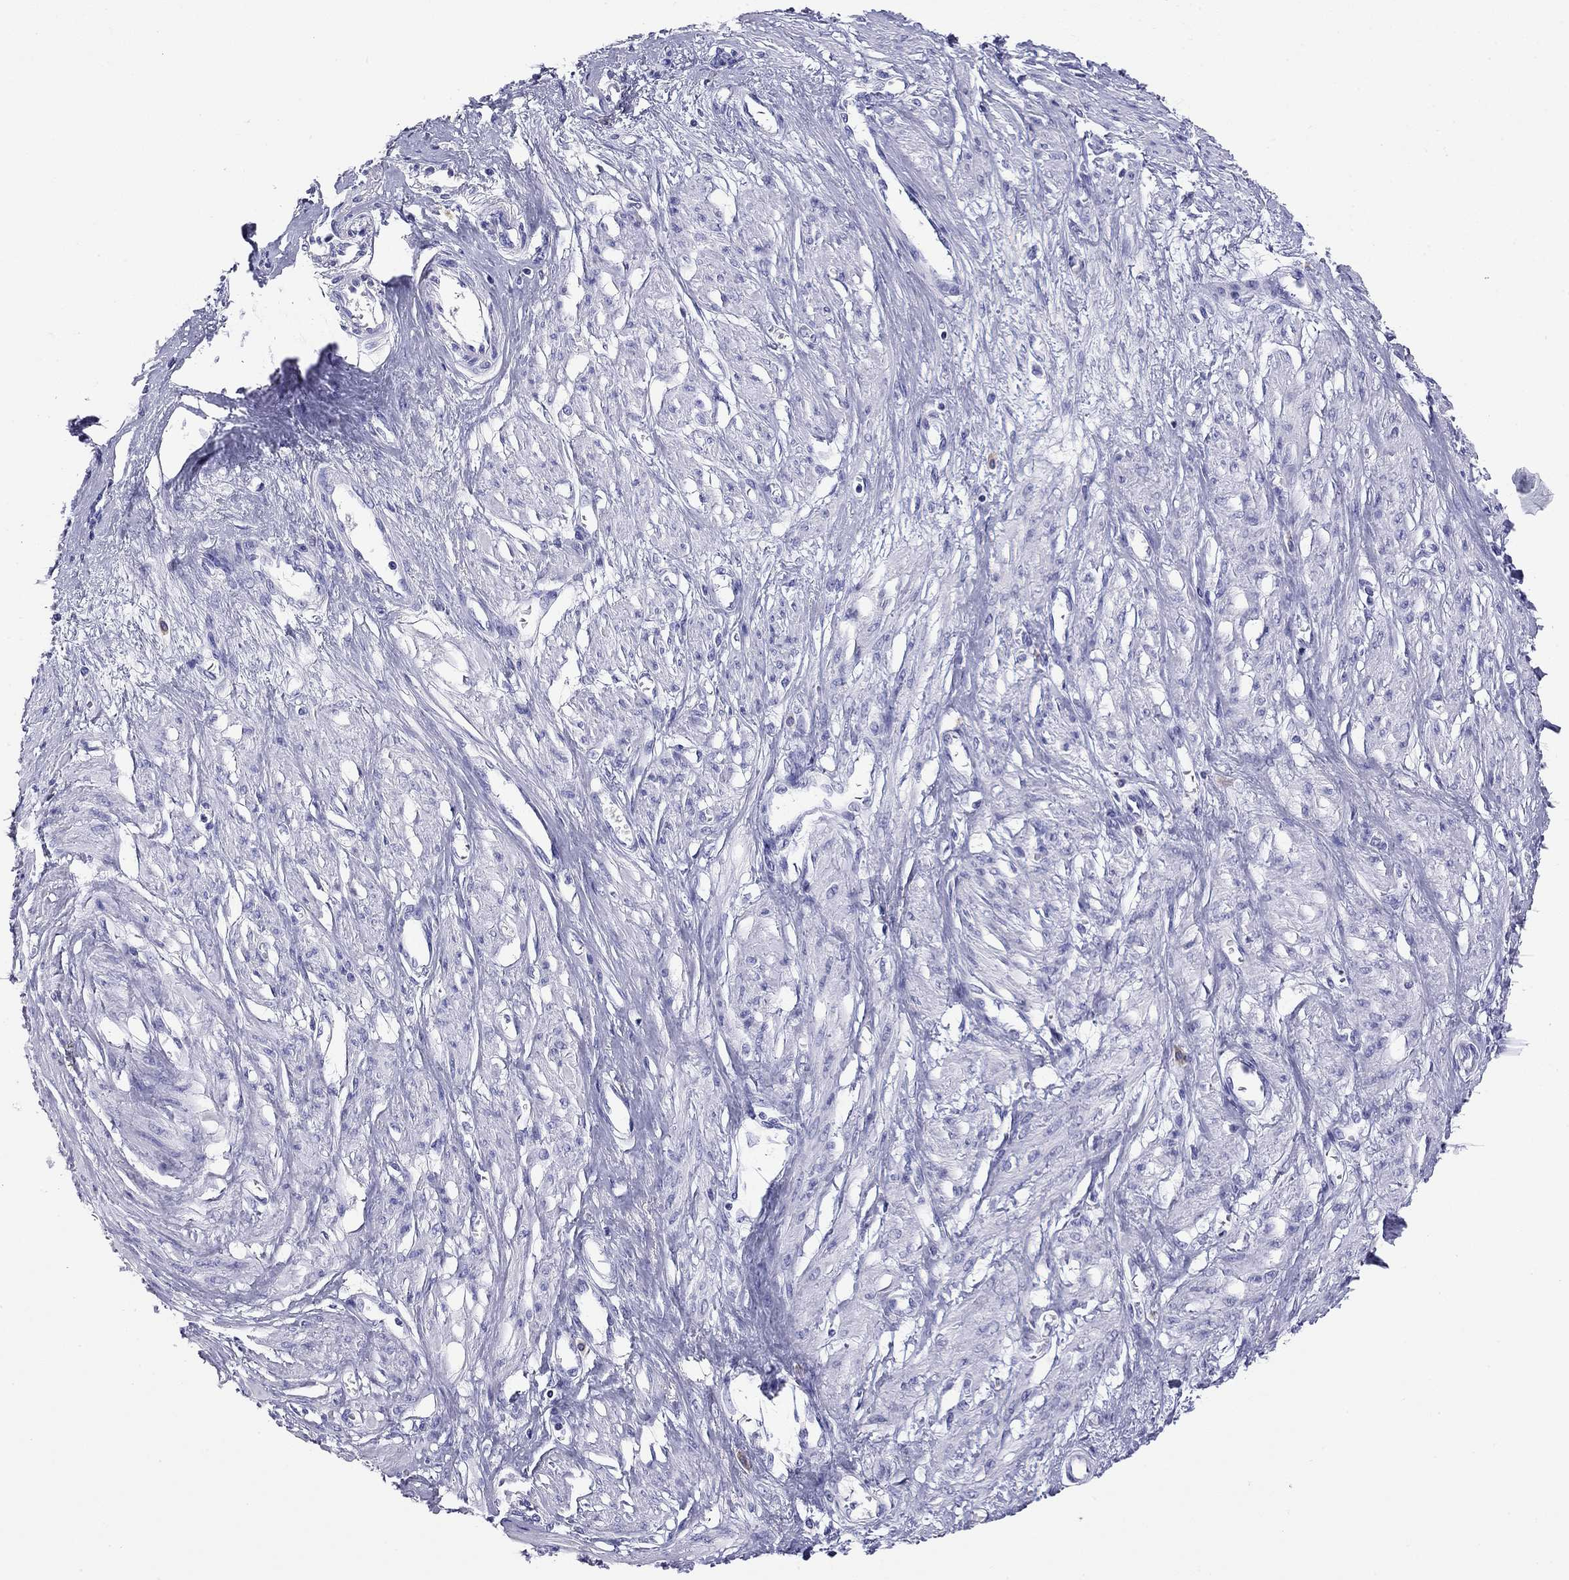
{"staining": {"intensity": "negative", "quantity": "none", "location": "none"}, "tissue": "smooth muscle", "cell_type": "Smooth muscle cells", "image_type": "normal", "snomed": [{"axis": "morphology", "description": "Normal tissue, NOS"}, {"axis": "topography", "description": "Smooth muscle"}, {"axis": "topography", "description": "Uterus"}], "caption": "Immunohistochemistry histopathology image of unremarkable human smooth muscle stained for a protein (brown), which reveals no staining in smooth muscle cells.", "gene": "DPY19L2", "patient": {"sex": "female", "age": 39}}